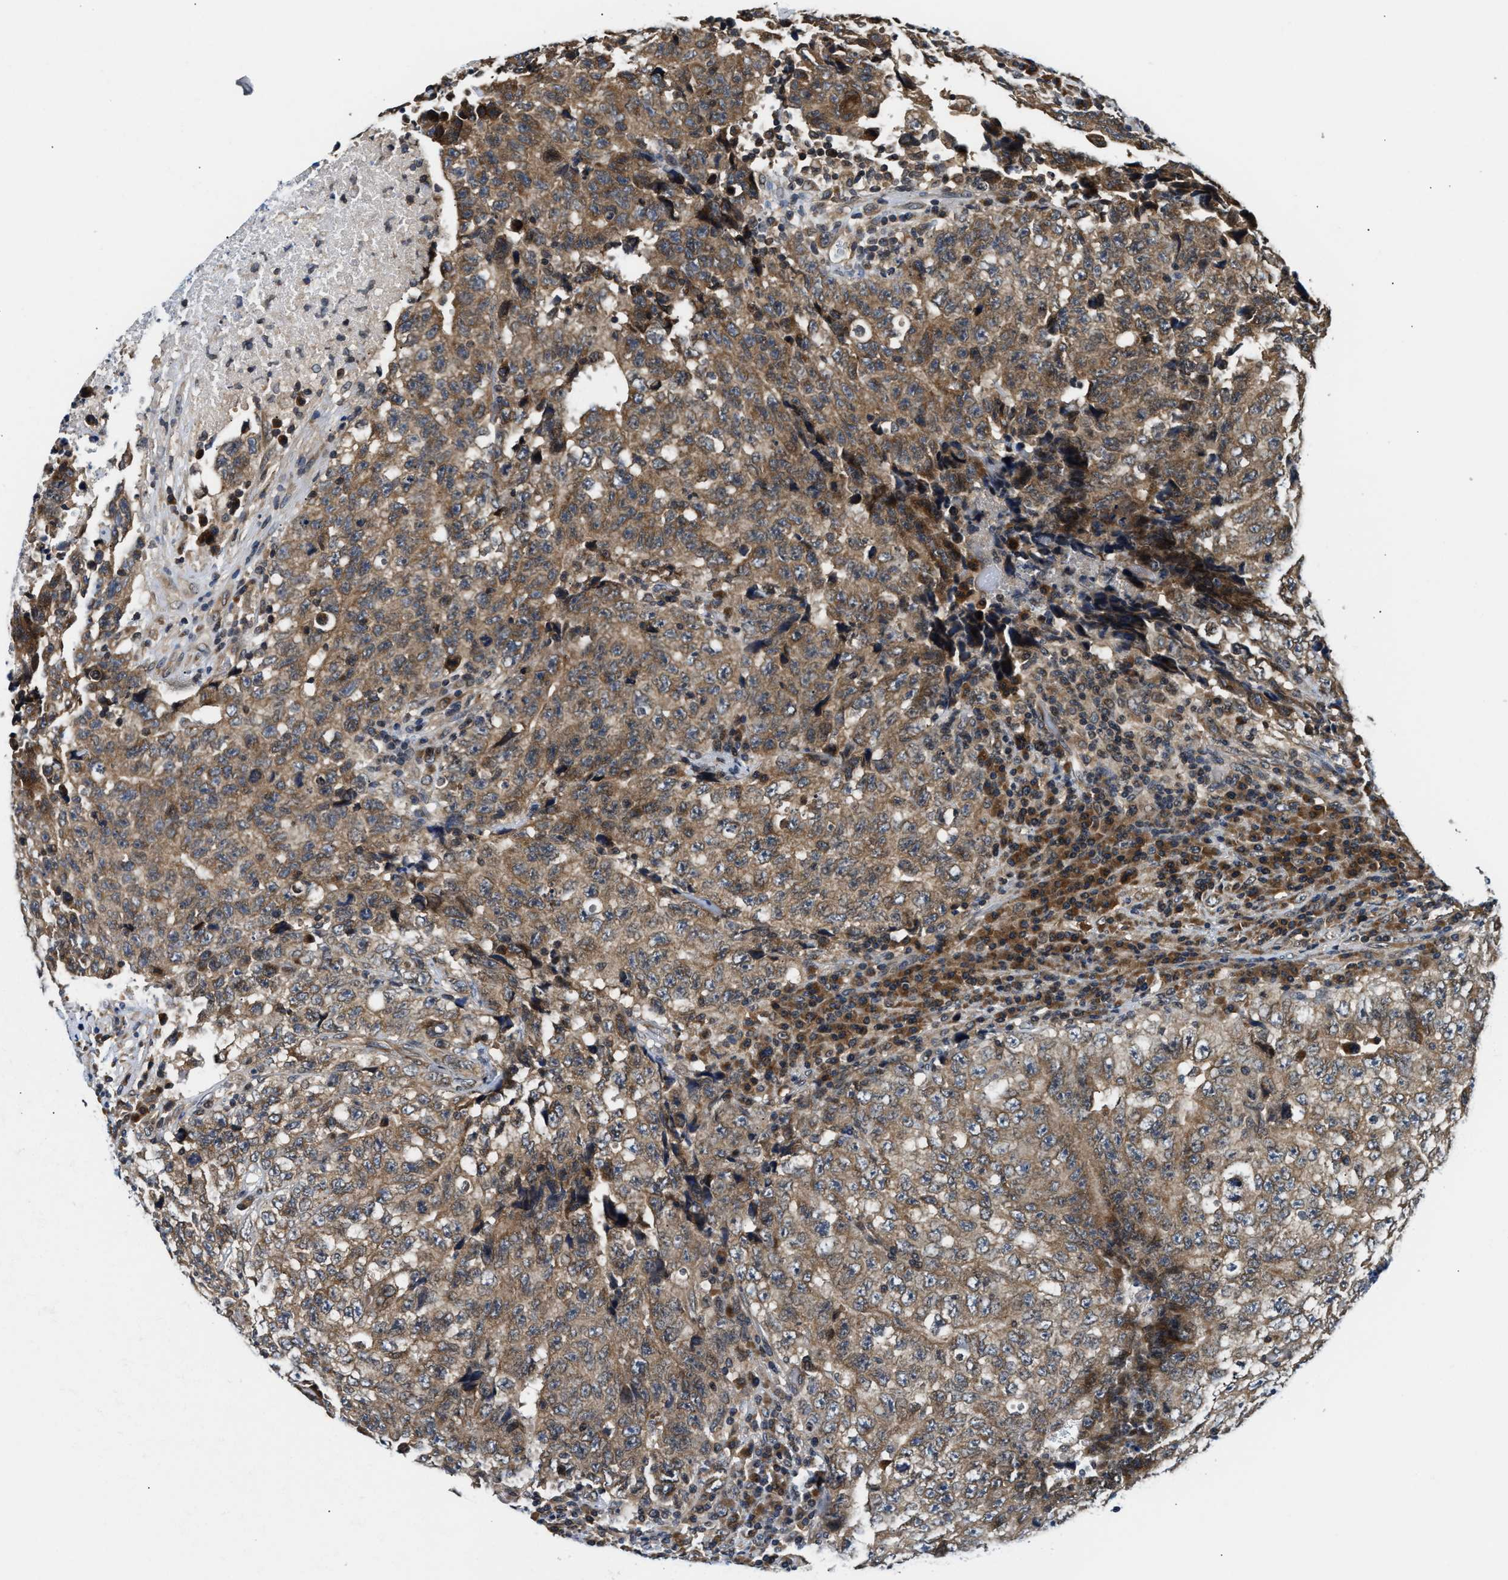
{"staining": {"intensity": "moderate", "quantity": ">75%", "location": "cytoplasmic/membranous"}, "tissue": "testis cancer", "cell_type": "Tumor cells", "image_type": "cancer", "snomed": [{"axis": "morphology", "description": "Necrosis, NOS"}, {"axis": "morphology", "description": "Carcinoma, Embryonal, NOS"}, {"axis": "topography", "description": "Testis"}], "caption": "Protein expression analysis of embryonal carcinoma (testis) demonstrates moderate cytoplasmic/membranous expression in about >75% of tumor cells.", "gene": "RAB29", "patient": {"sex": "male", "age": 19}}